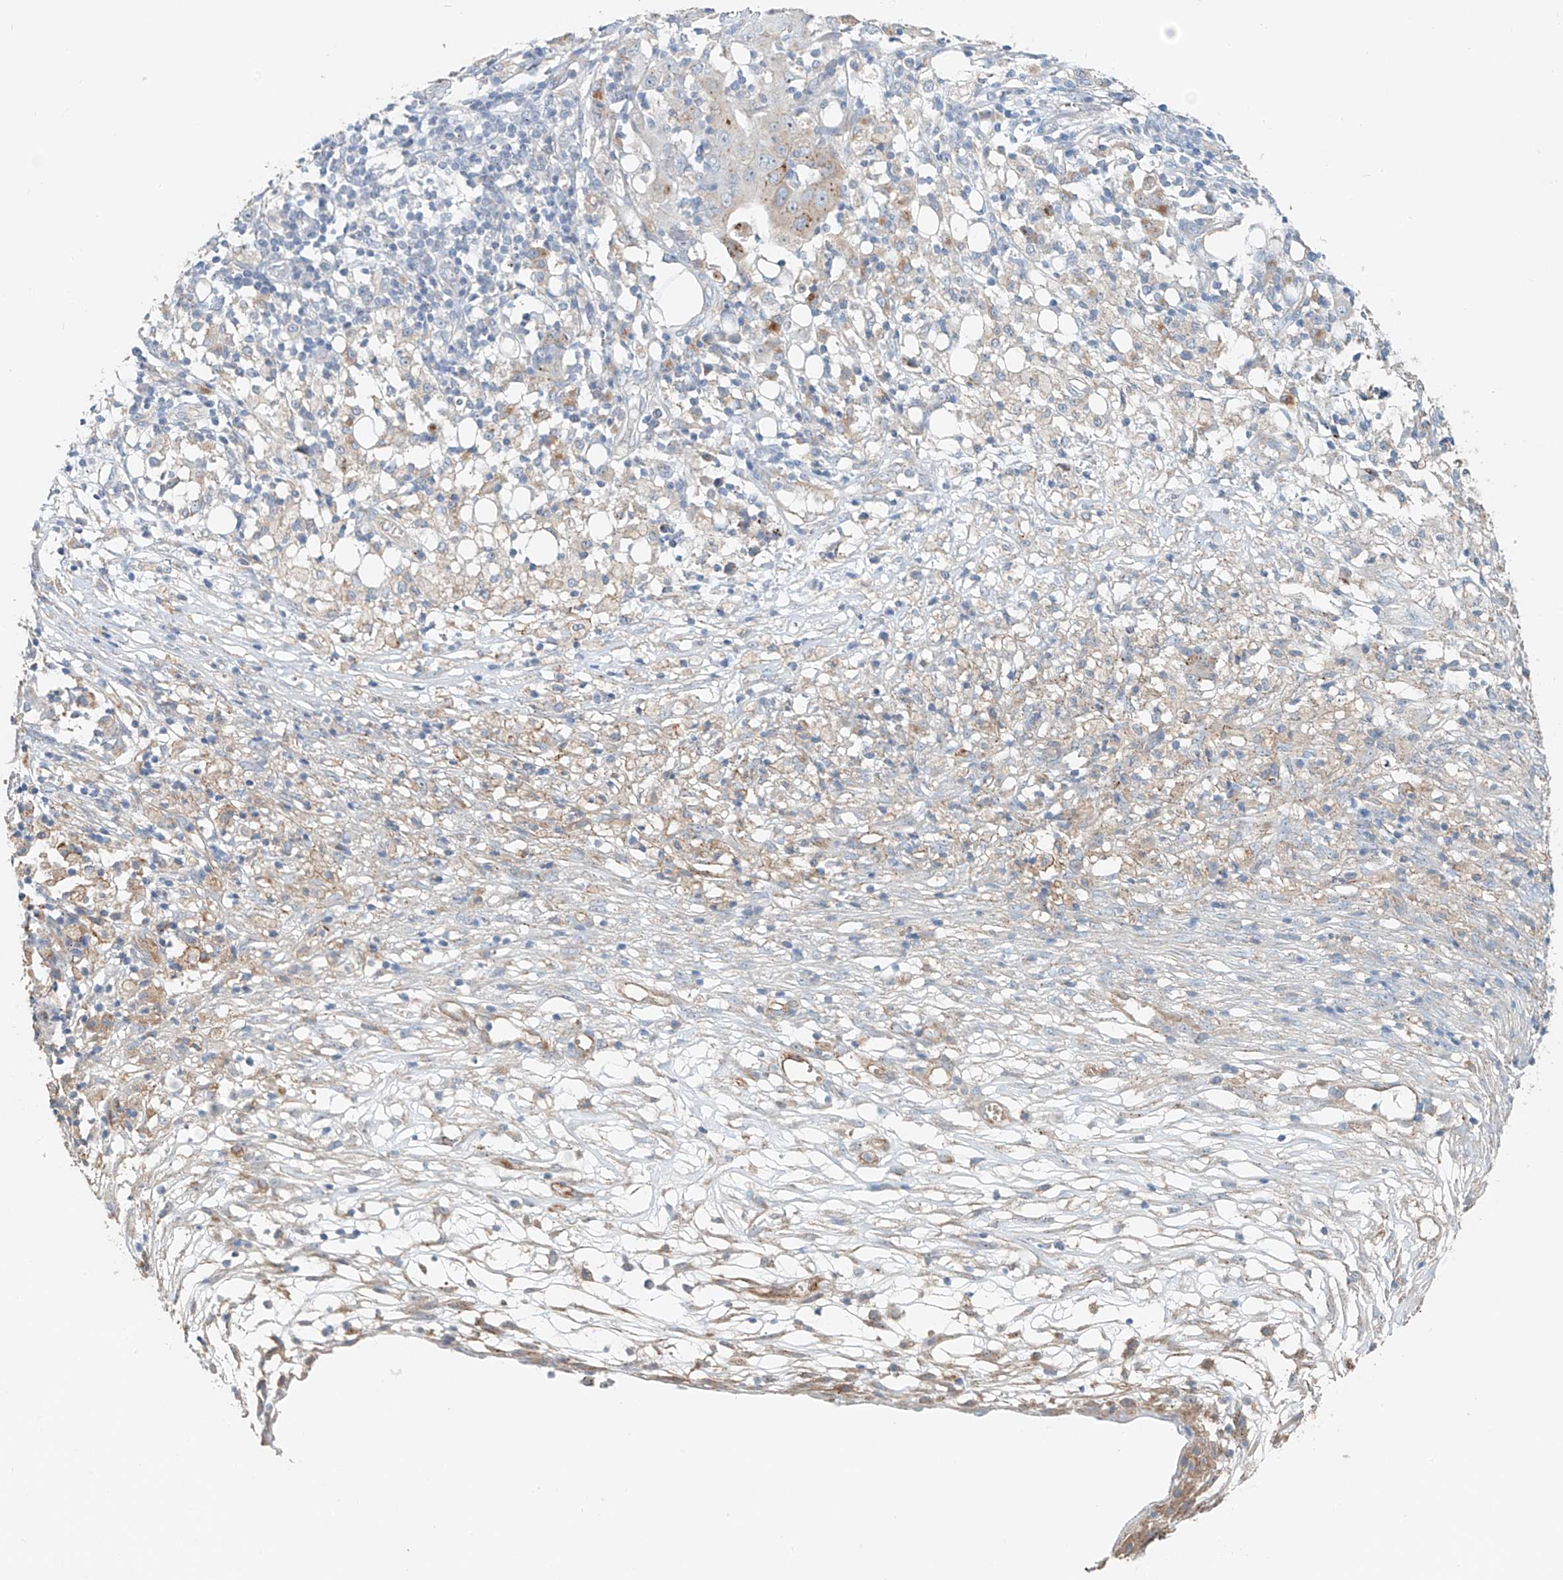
{"staining": {"intensity": "negative", "quantity": "none", "location": "none"}, "tissue": "ovarian cancer", "cell_type": "Tumor cells", "image_type": "cancer", "snomed": [{"axis": "morphology", "description": "Carcinoma, endometroid"}, {"axis": "topography", "description": "Ovary"}], "caption": "This is a image of IHC staining of ovarian cancer (endometroid carcinoma), which shows no expression in tumor cells.", "gene": "TRIM47", "patient": {"sex": "female", "age": 42}}